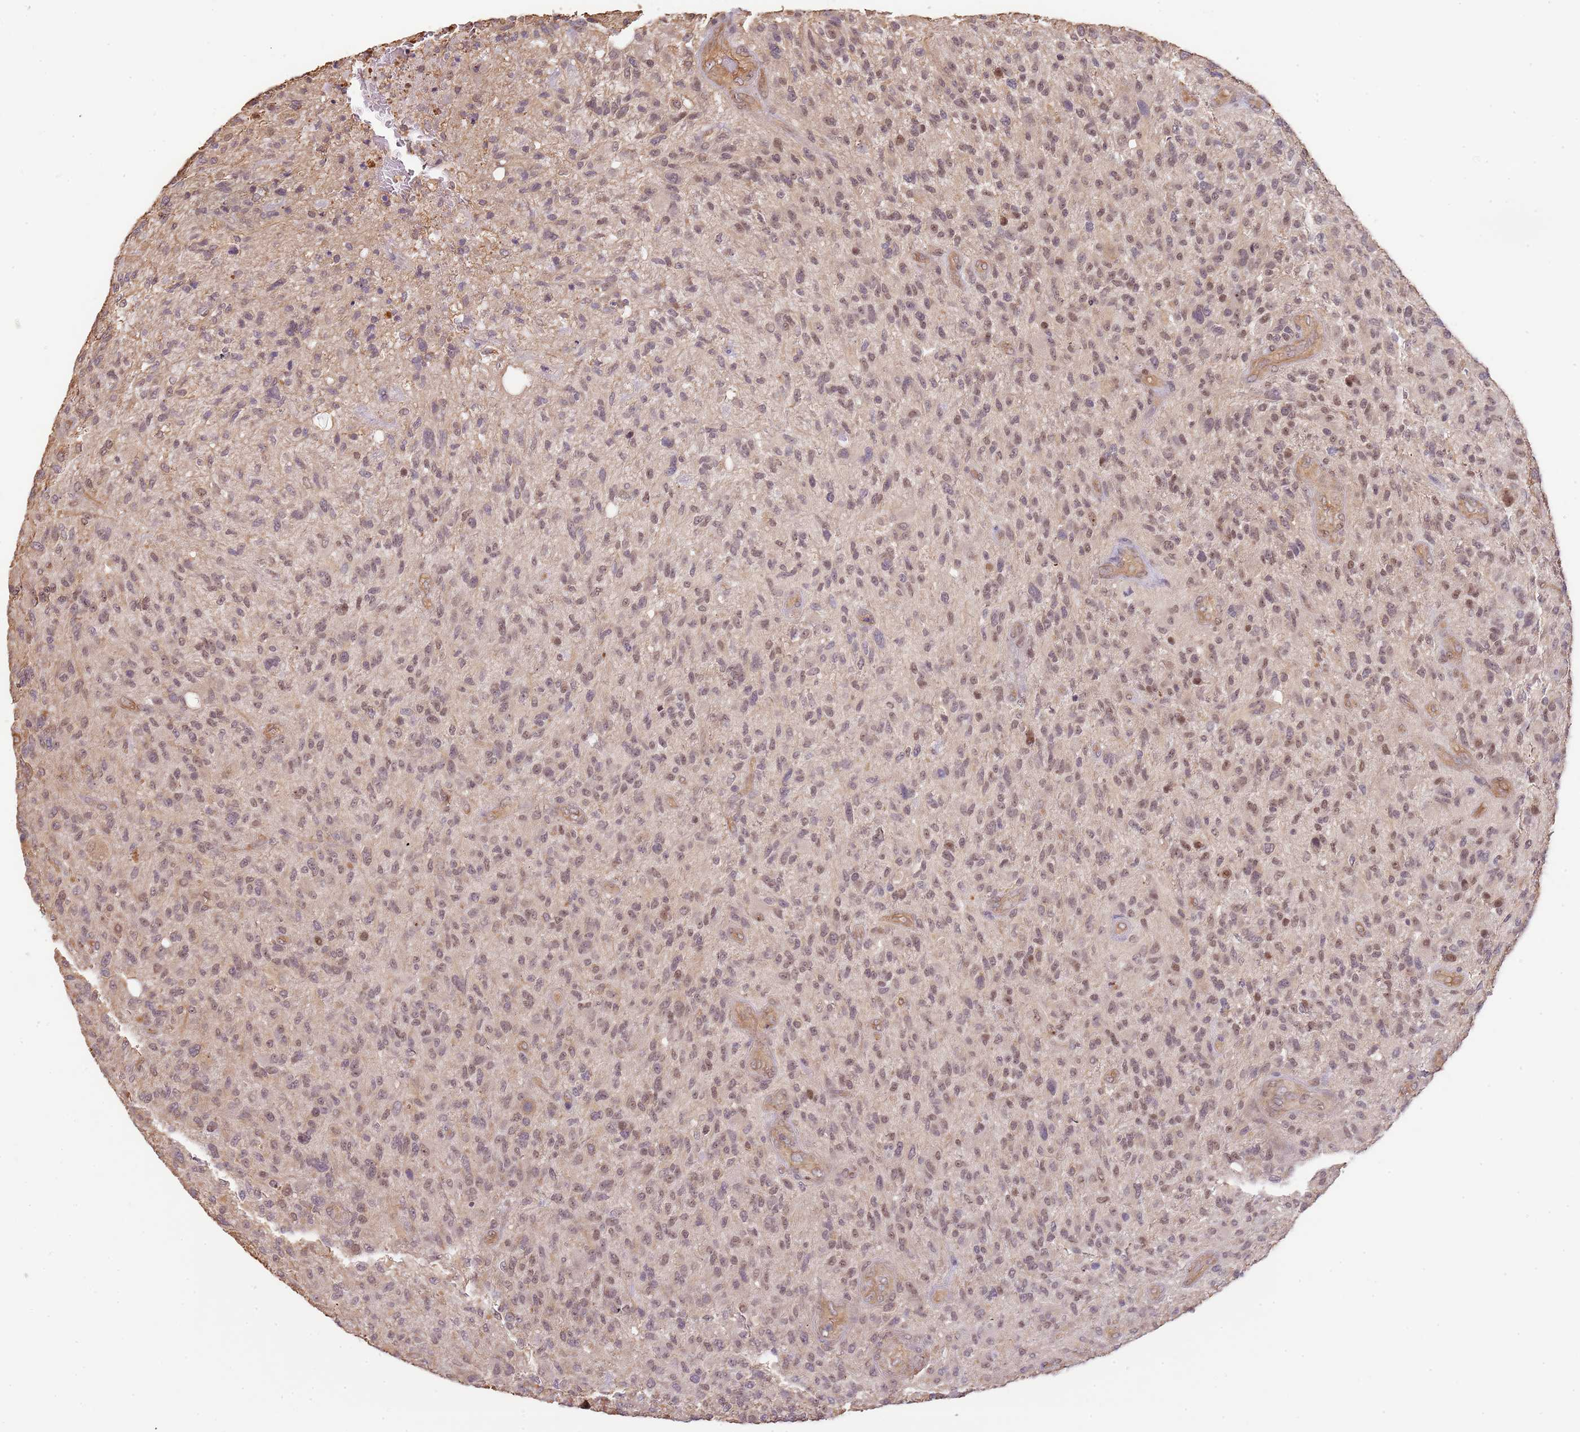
{"staining": {"intensity": "moderate", "quantity": "25%-75%", "location": "nuclear"}, "tissue": "glioma", "cell_type": "Tumor cells", "image_type": "cancer", "snomed": [{"axis": "morphology", "description": "Glioma, malignant, High grade"}, {"axis": "topography", "description": "Brain"}], "caption": "Human glioma stained with a protein marker demonstrates moderate staining in tumor cells.", "gene": "SURF2", "patient": {"sex": "male", "age": 47}}